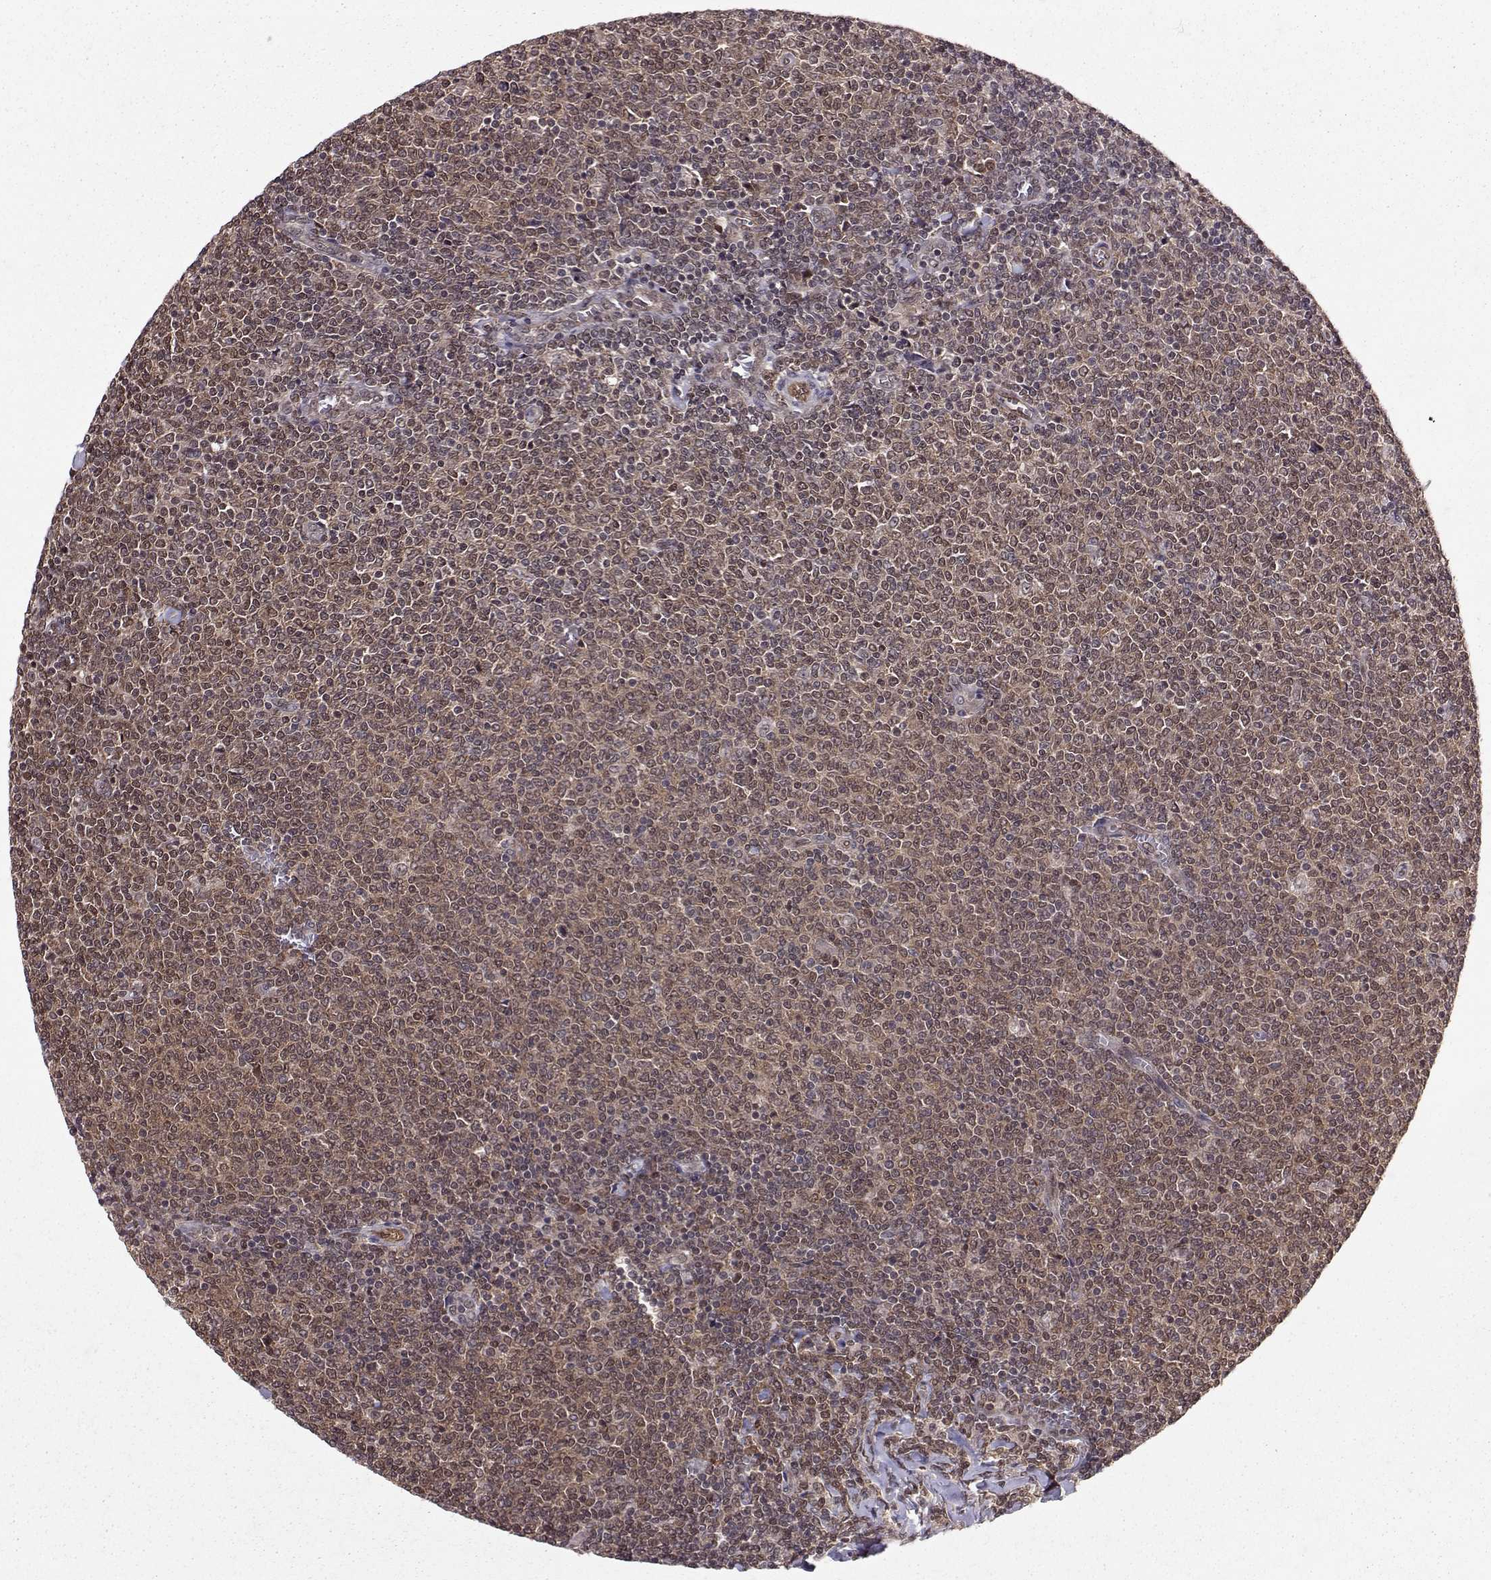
{"staining": {"intensity": "moderate", "quantity": "25%-75%", "location": "cytoplasmic/membranous"}, "tissue": "lymphoma", "cell_type": "Tumor cells", "image_type": "cancer", "snomed": [{"axis": "morphology", "description": "Malignant lymphoma, non-Hodgkin's type, Low grade"}, {"axis": "topography", "description": "Lymph node"}], "caption": "This micrograph shows immunohistochemistry staining of human lymphoma, with medium moderate cytoplasmic/membranous staining in about 25%-75% of tumor cells.", "gene": "PPP2R2A", "patient": {"sex": "male", "age": 52}}